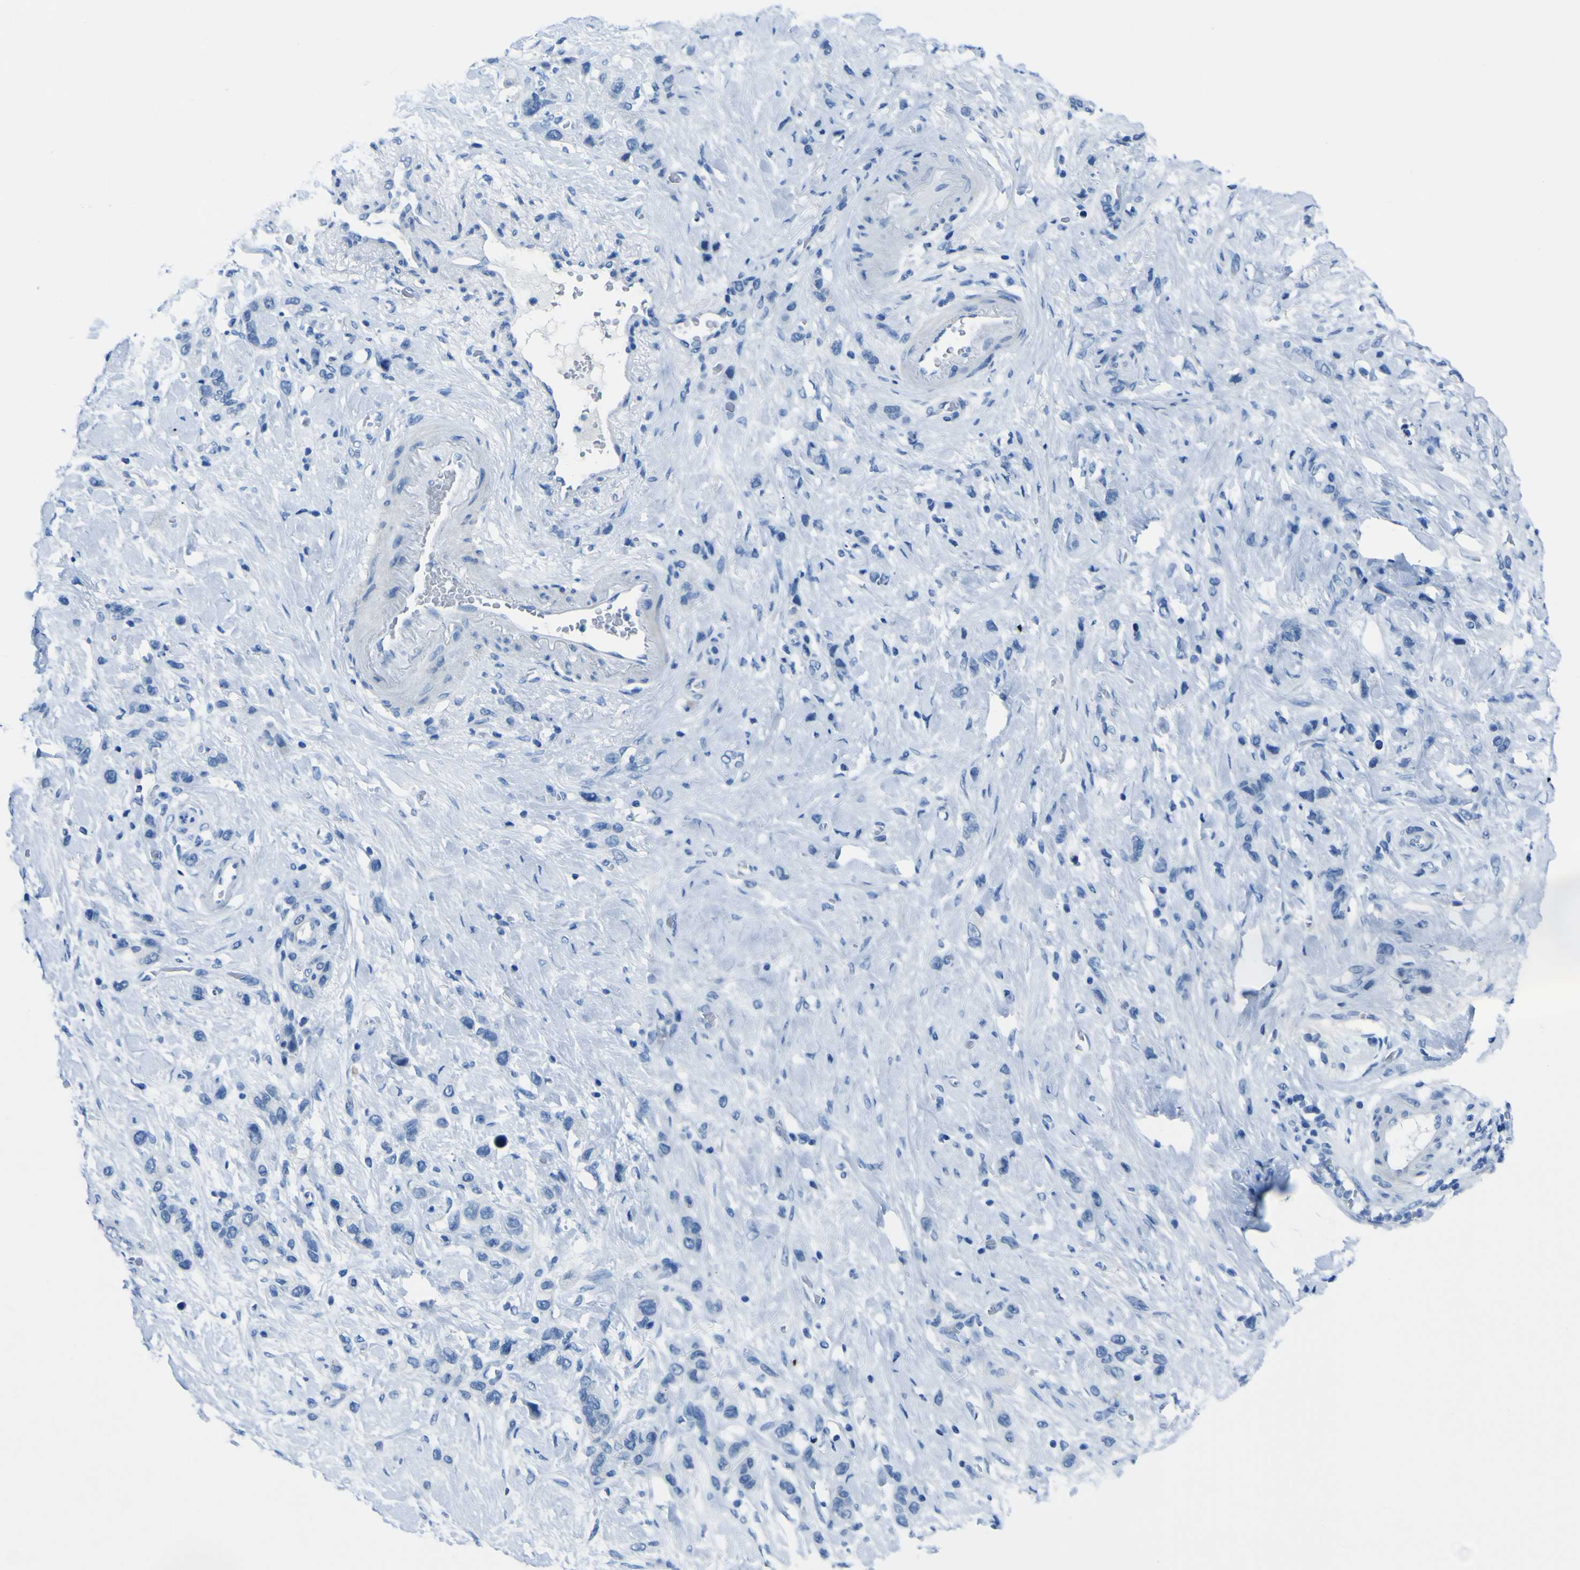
{"staining": {"intensity": "negative", "quantity": "none", "location": "none"}, "tissue": "stomach cancer", "cell_type": "Tumor cells", "image_type": "cancer", "snomed": [{"axis": "morphology", "description": "Adenocarcinoma, NOS"}, {"axis": "morphology", "description": "Adenocarcinoma, High grade"}, {"axis": "topography", "description": "Stomach, upper"}, {"axis": "topography", "description": "Stomach, lower"}], "caption": "Human stomach cancer (high-grade adenocarcinoma) stained for a protein using immunohistochemistry (IHC) shows no positivity in tumor cells.", "gene": "PHKG1", "patient": {"sex": "female", "age": 65}}